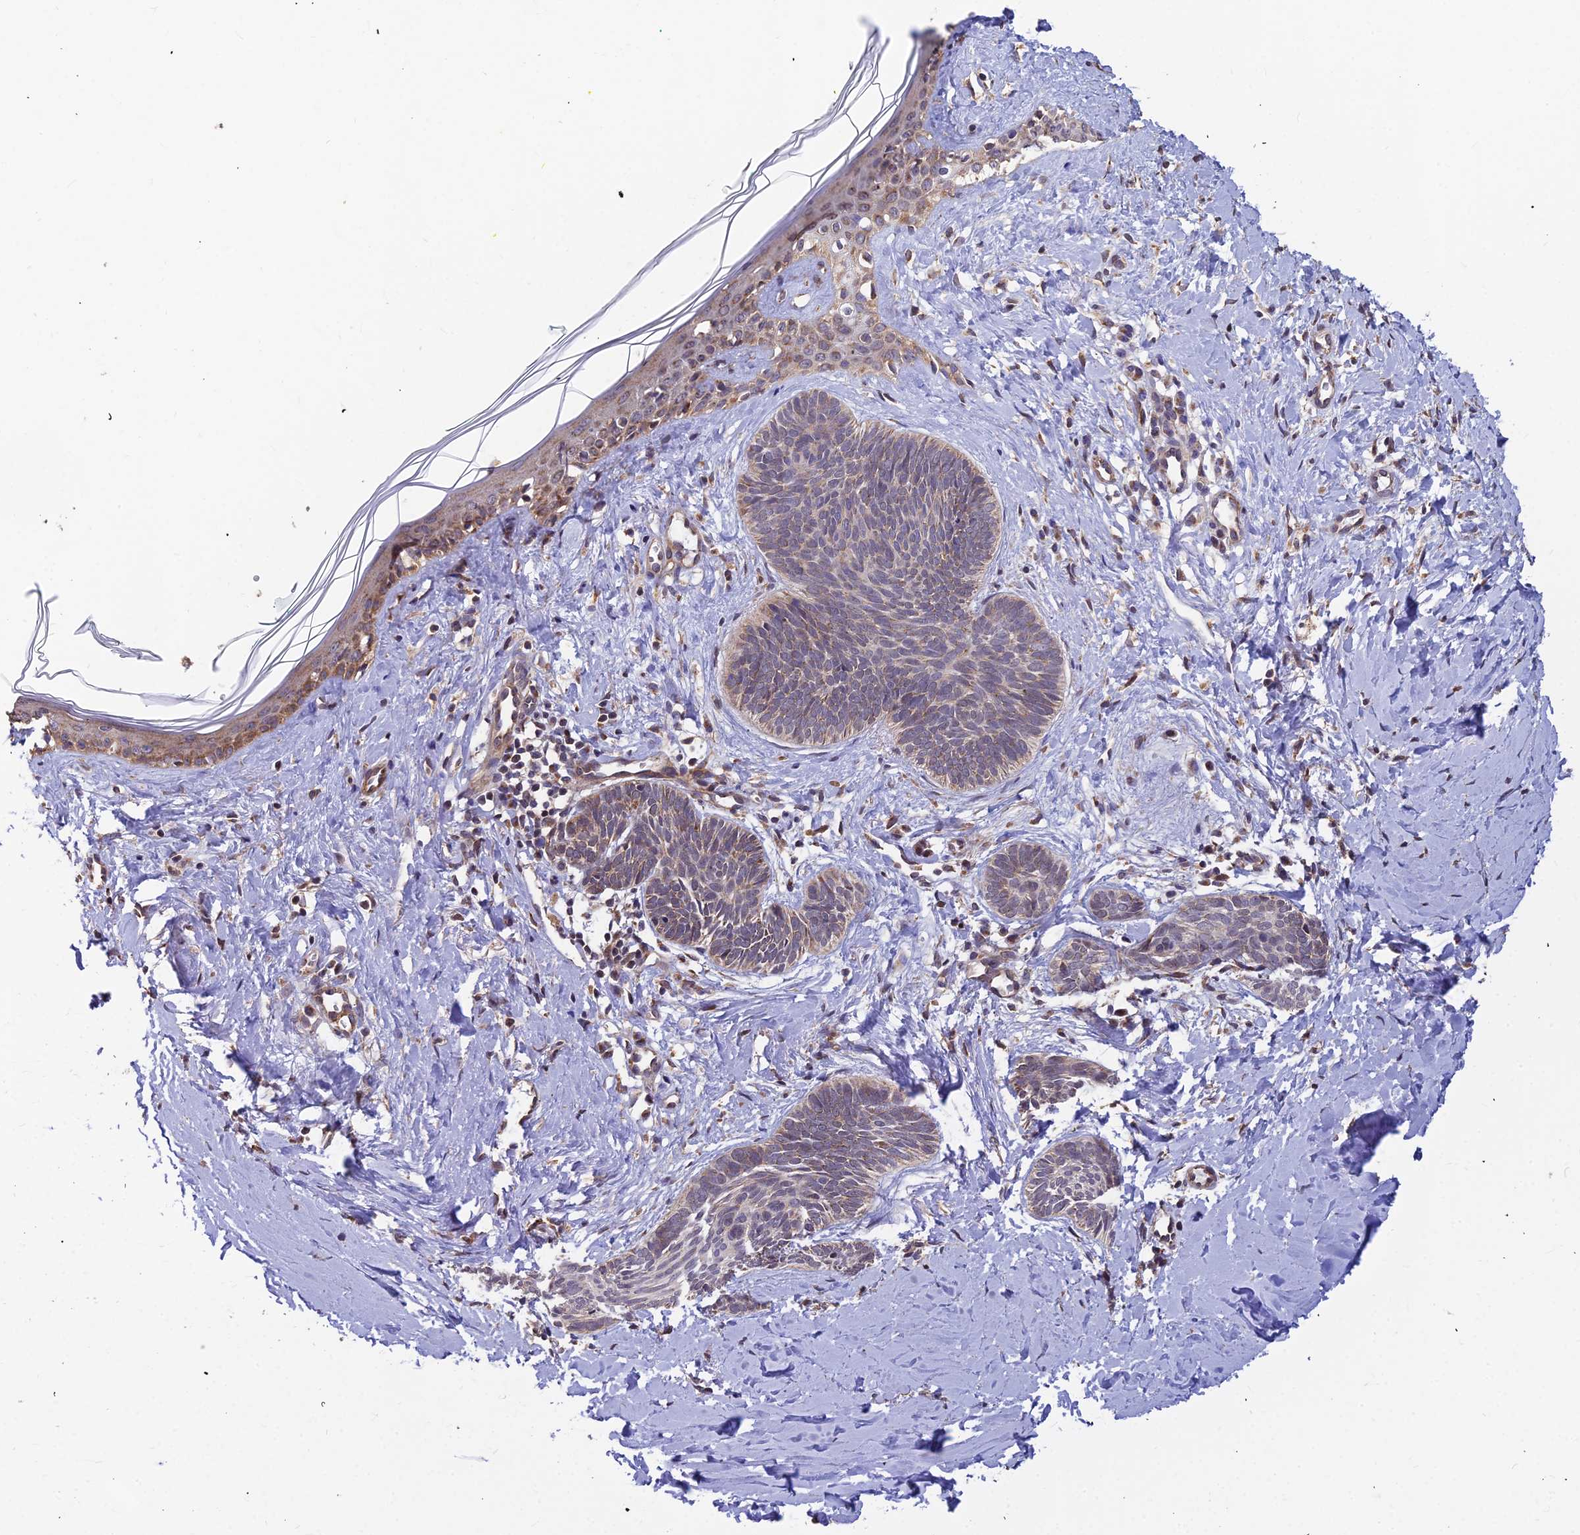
{"staining": {"intensity": "weak", "quantity": "25%-75%", "location": "cytoplasmic/membranous"}, "tissue": "skin cancer", "cell_type": "Tumor cells", "image_type": "cancer", "snomed": [{"axis": "morphology", "description": "Basal cell carcinoma"}, {"axis": "topography", "description": "Skin"}], "caption": "An image of basal cell carcinoma (skin) stained for a protein displays weak cytoplasmic/membranous brown staining in tumor cells.", "gene": "LEKR1", "patient": {"sex": "female", "age": 81}}